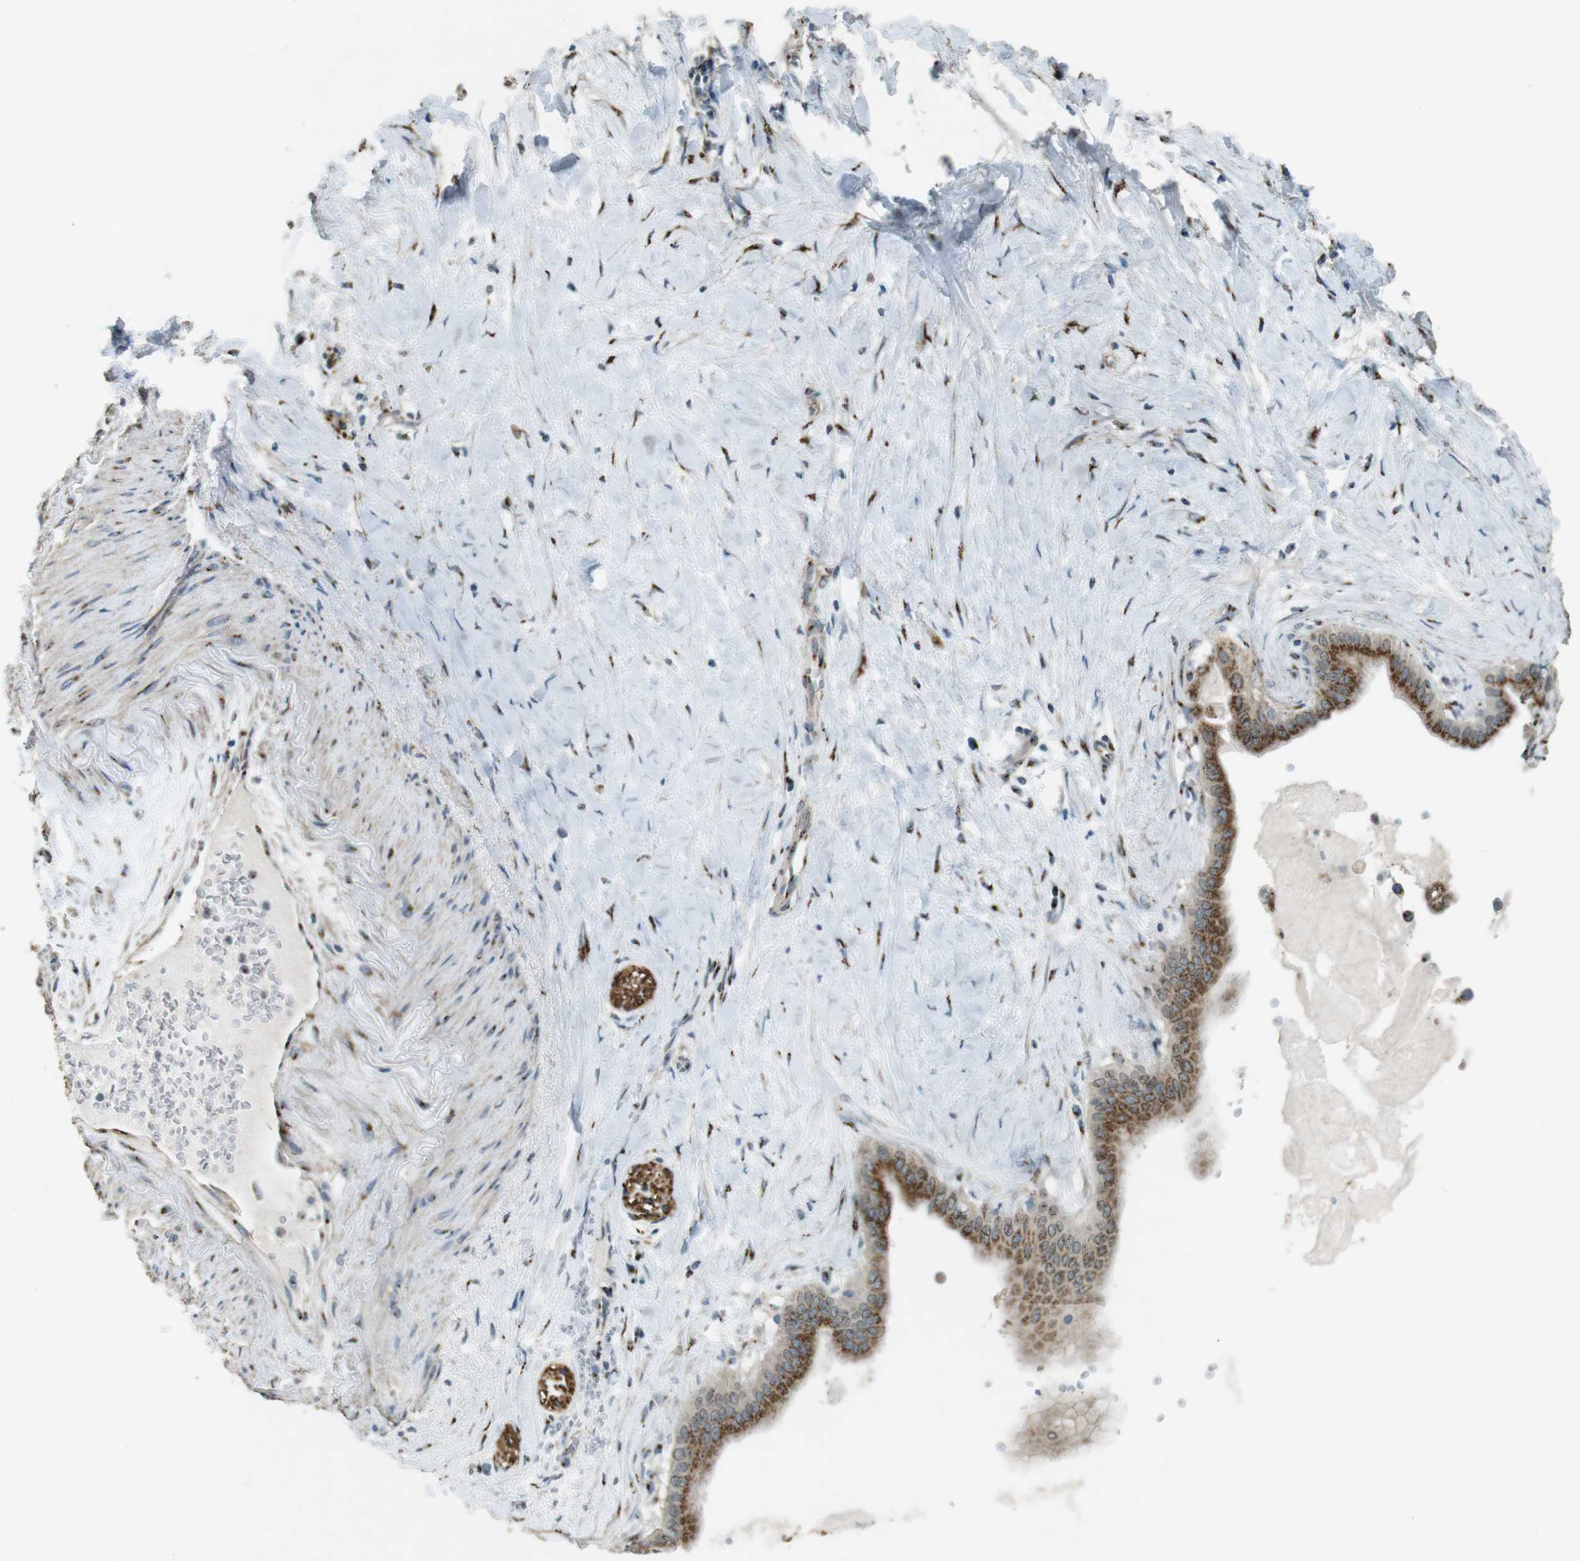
{"staining": {"intensity": "moderate", "quantity": ">75%", "location": "cytoplasmic/membranous"}, "tissue": "pancreatic cancer", "cell_type": "Tumor cells", "image_type": "cancer", "snomed": [{"axis": "morphology", "description": "Adenocarcinoma, NOS"}, {"axis": "topography", "description": "Pancreas"}], "caption": "Adenocarcinoma (pancreatic) stained for a protein exhibits moderate cytoplasmic/membranous positivity in tumor cells. Nuclei are stained in blue.", "gene": "TMEM115", "patient": {"sex": "male", "age": 55}}